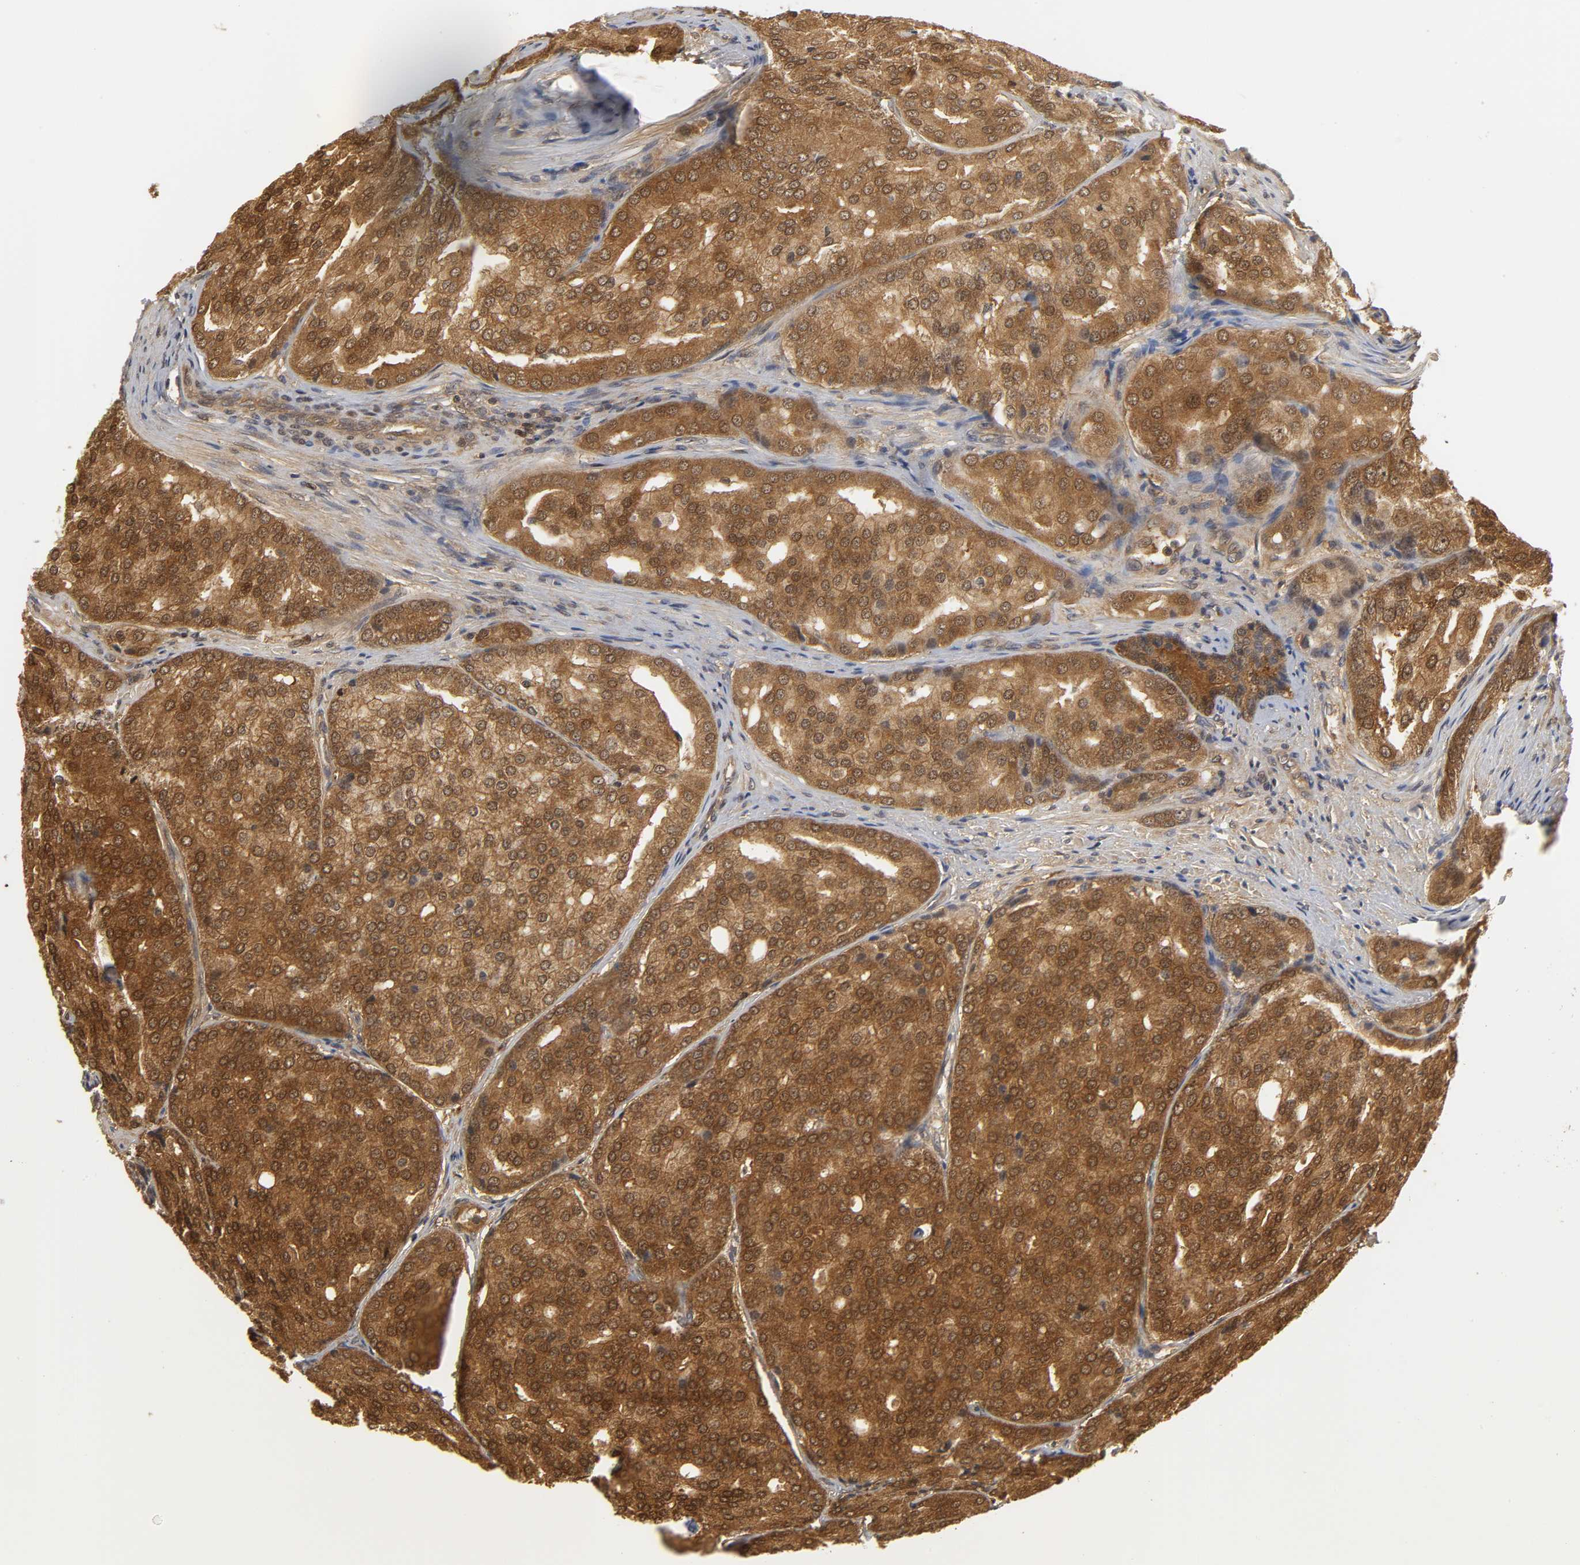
{"staining": {"intensity": "strong", "quantity": ">75%", "location": "cytoplasmic/membranous,nuclear"}, "tissue": "prostate cancer", "cell_type": "Tumor cells", "image_type": "cancer", "snomed": [{"axis": "morphology", "description": "Adenocarcinoma, High grade"}, {"axis": "topography", "description": "Prostate"}], "caption": "Prostate high-grade adenocarcinoma stained with DAB immunohistochemistry (IHC) displays high levels of strong cytoplasmic/membranous and nuclear staining in approximately >75% of tumor cells.", "gene": "PARK7", "patient": {"sex": "male", "age": 64}}